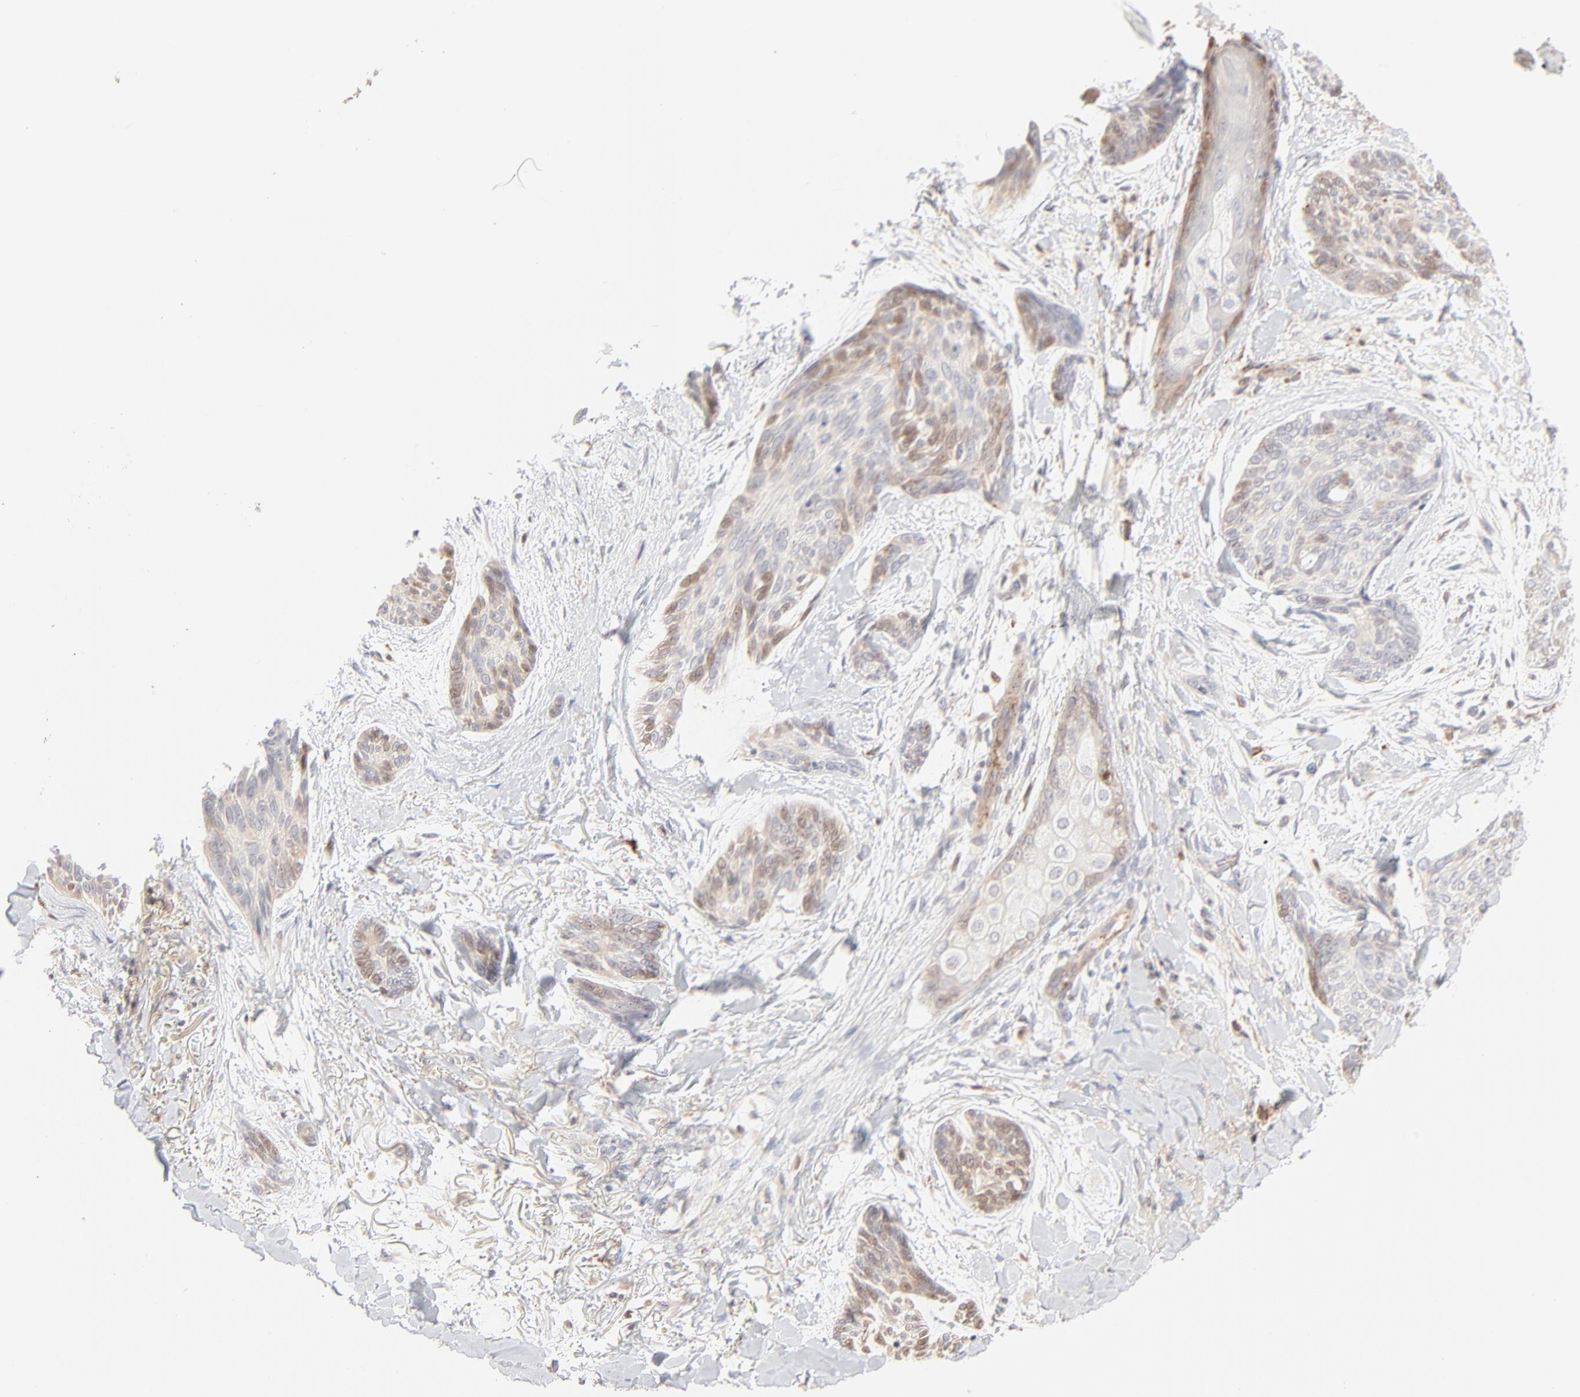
{"staining": {"intensity": "weak", "quantity": "<25%", "location": "nuclear"}, "tissue": "skin cancer", "cell_type": "Tumor cells", "image_type": "cancer", "snomed": [{"axis": "morphology", "description": "Normal tissue, NOS"}, {"axis": "morphology", "description": "Basal cell carcinoma"}, {"axis": "topography", "description": "Skin"}], "caption": "A high-resolution image shows immunohistochemistry staining of skin basal cell carcinoma, which shows no significant positivity in tumor cells.", "gene": "CDK6", "patient": {"sex": "female", "age": 71}}